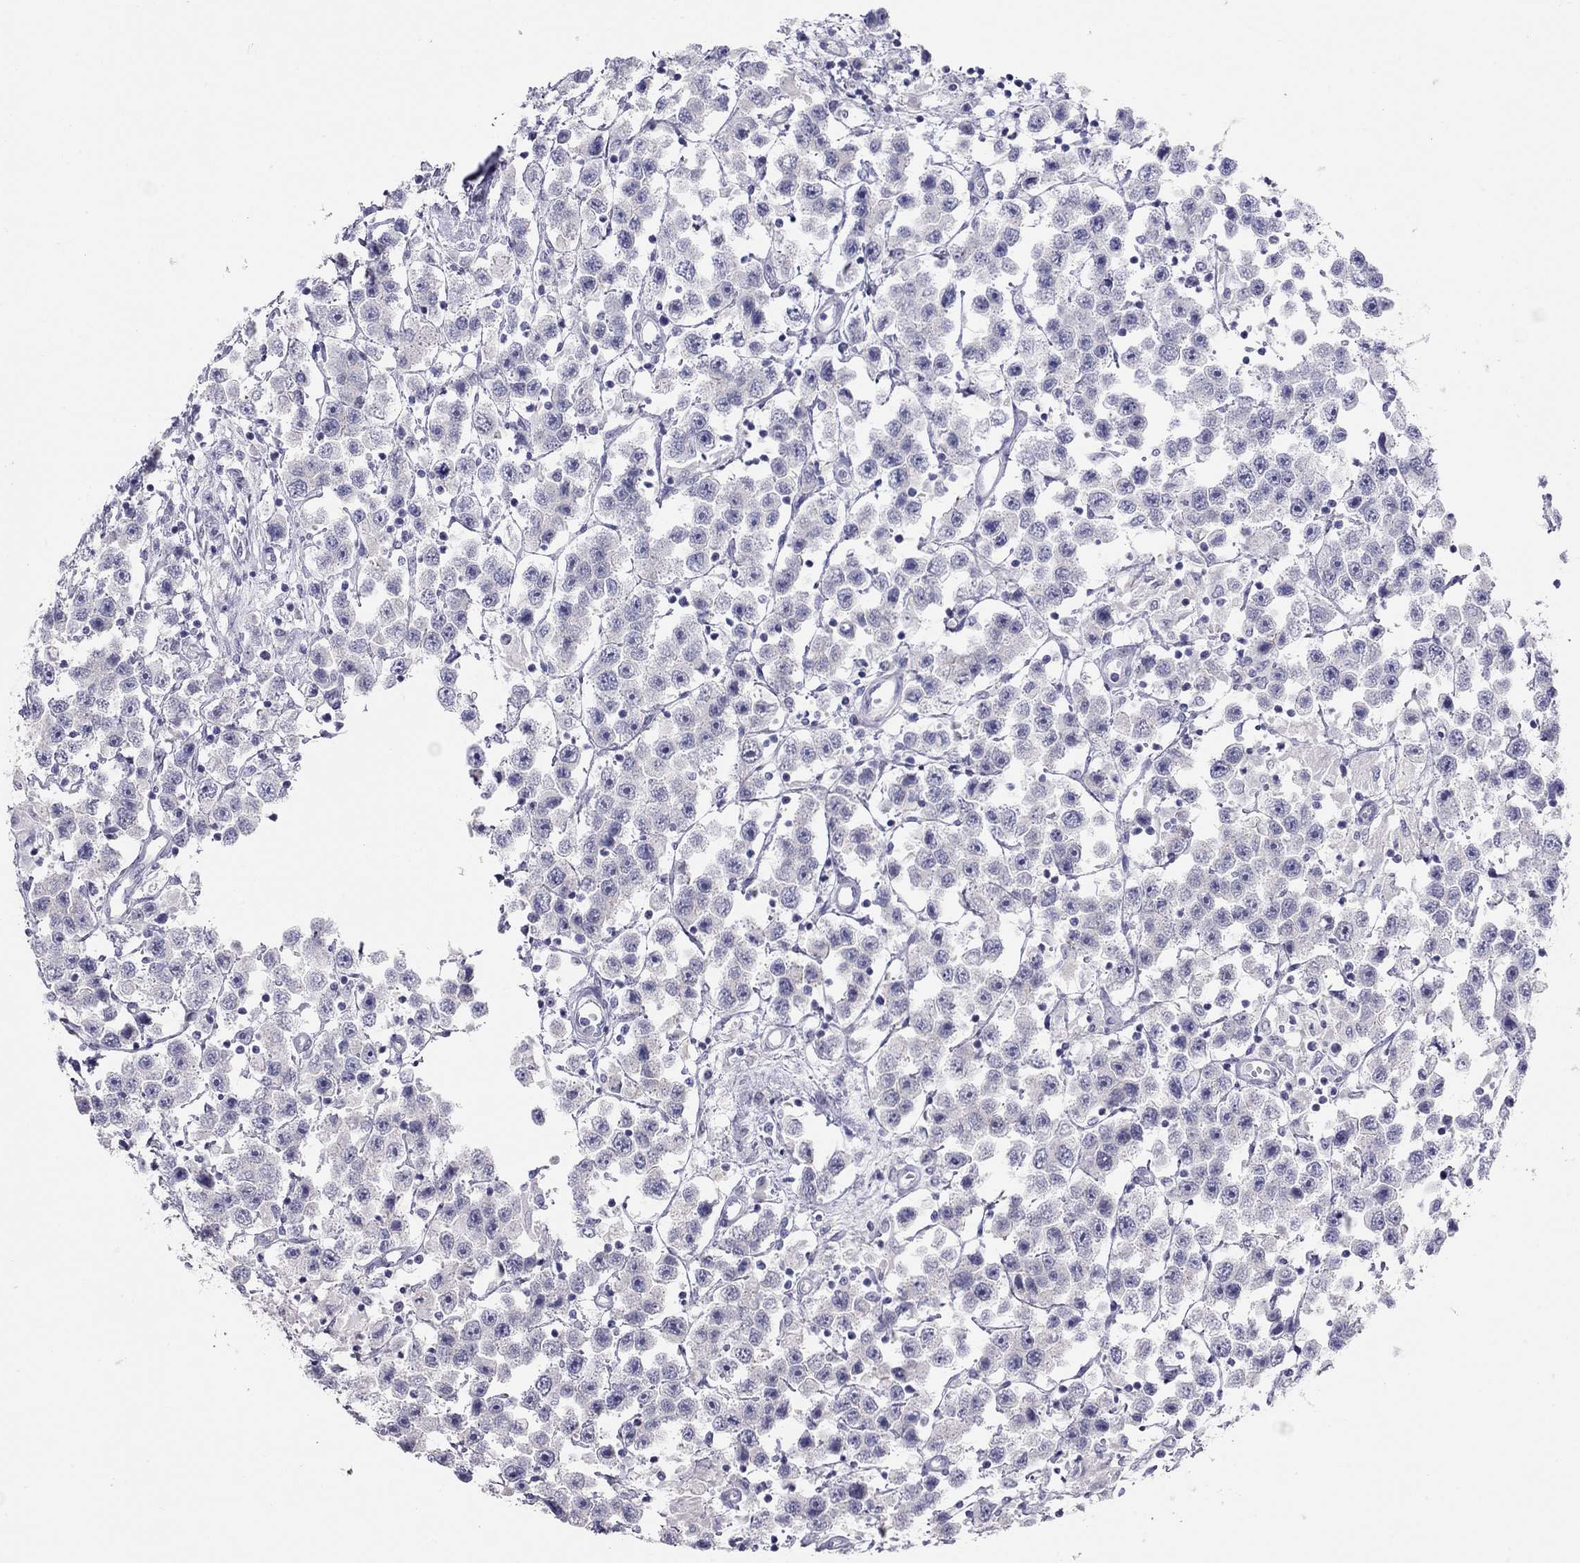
{"staining": {"intensity": "negative", "quantity": "none", "location": "none"}, "tissue": "testis cancer", "cell_type": "Tumor cells", "image_type": "cancer", "snomed": [{"axis": "morphology", "description": "Seminoma, NOS"}, {"axis": "topography", "description": "Testis"}], "caption": "Tumor cells are negative for brown protein staining in testis cancer (seminoma).", "gene": "KCNV2", "patient": {"sex": "male", "age": 45}}